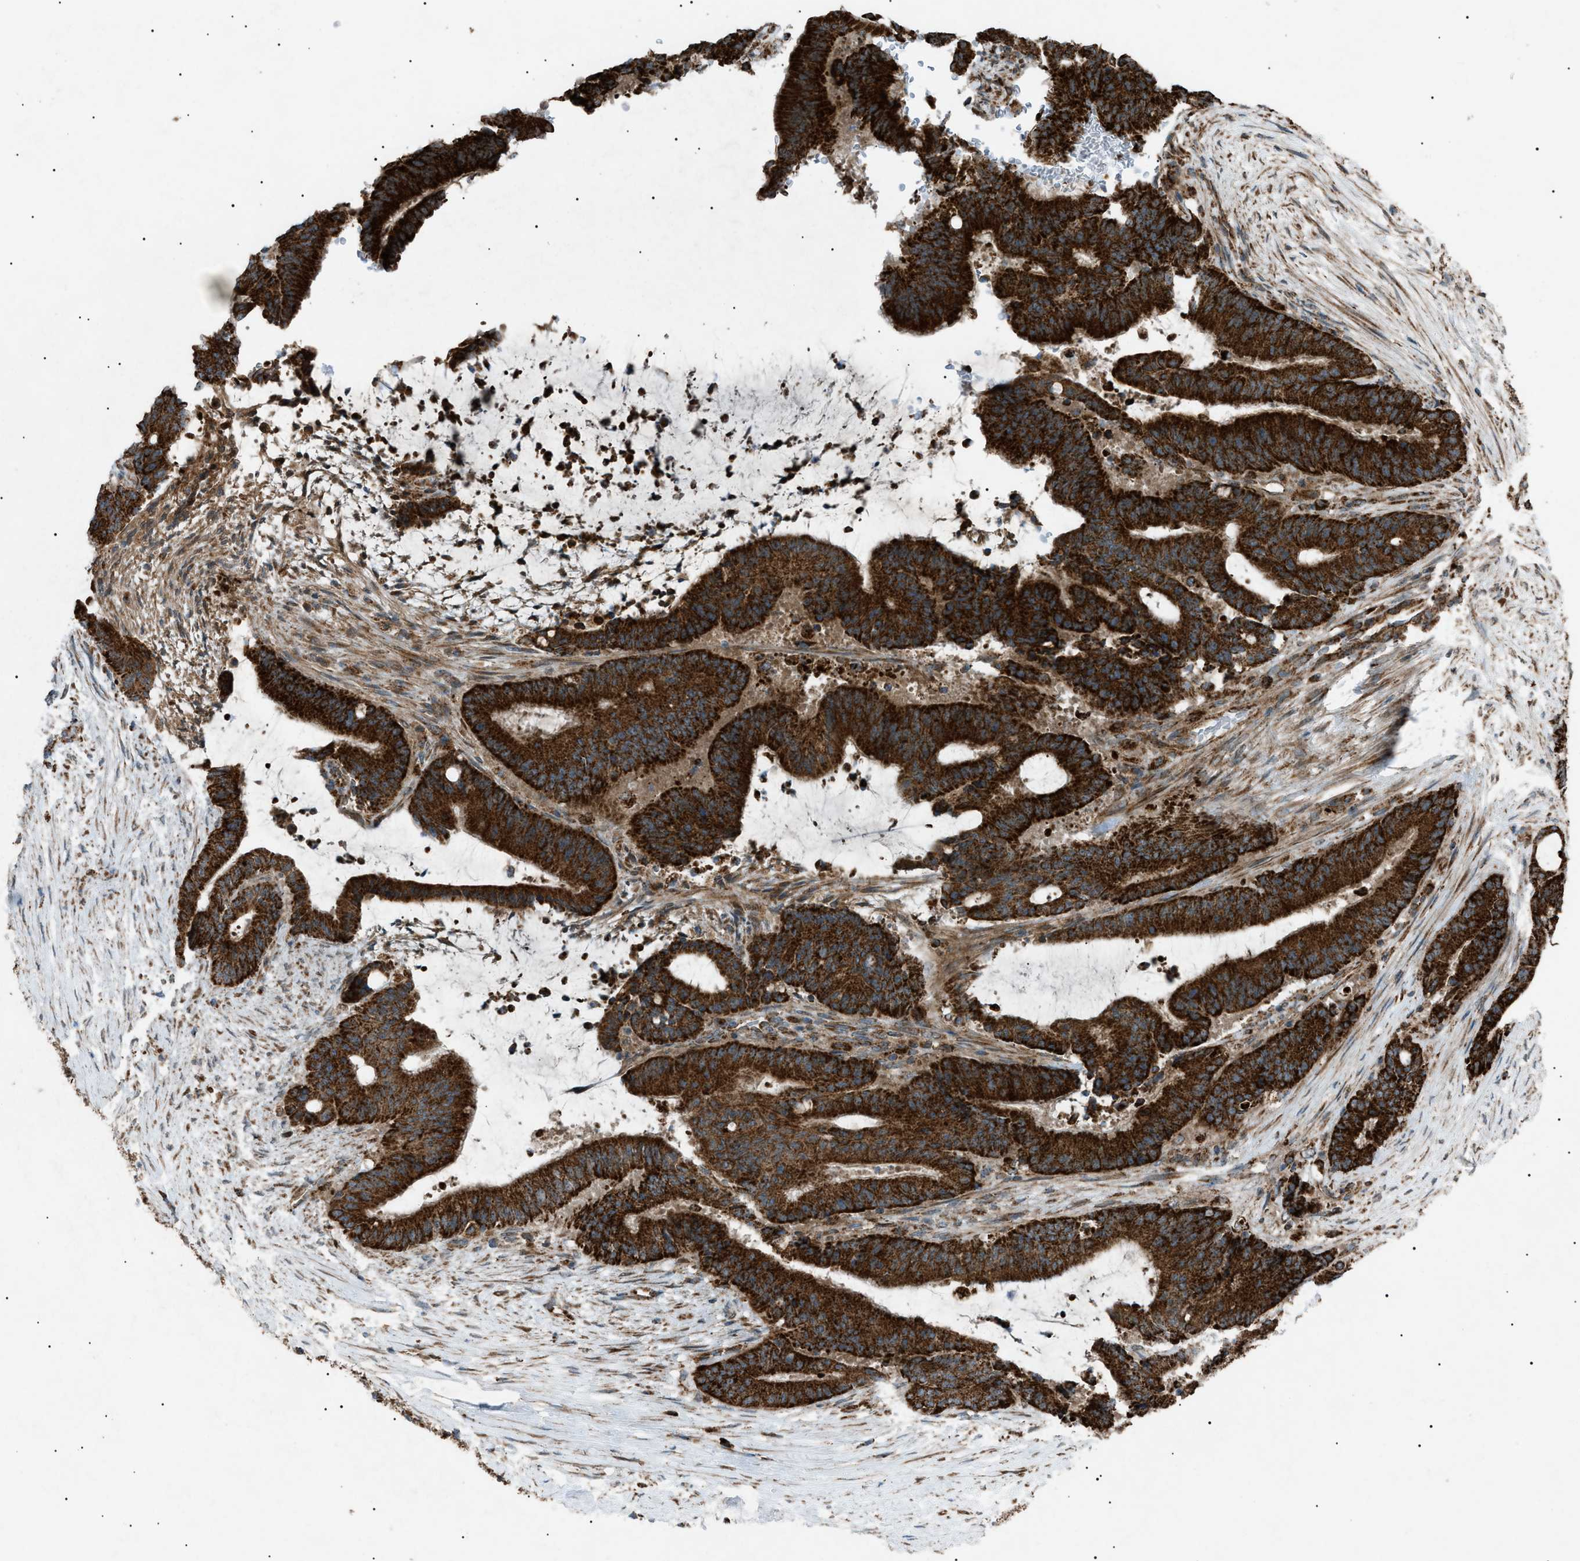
{"staining": {"intensity": "strong", "quantity": ">75%", "location": "cytoplasmic/membranous"}, "tissue": "liver cancer", "cell_type": "Tumor cells", "image_type": "cancer", "snomed": [{"axis": "morphology", "description": "Cholangiocarcinoma"}, {"axis": "topography", "description": "Liver"}], "caption": "Protein staining of cholangiocarcinoma (liver) tissue reveals strong cytoplasmic/membranous positivity in about >75% of tumor cells.", "gene": "C1GALT1C1", "patient": {"sex": "female", "age": 73}}